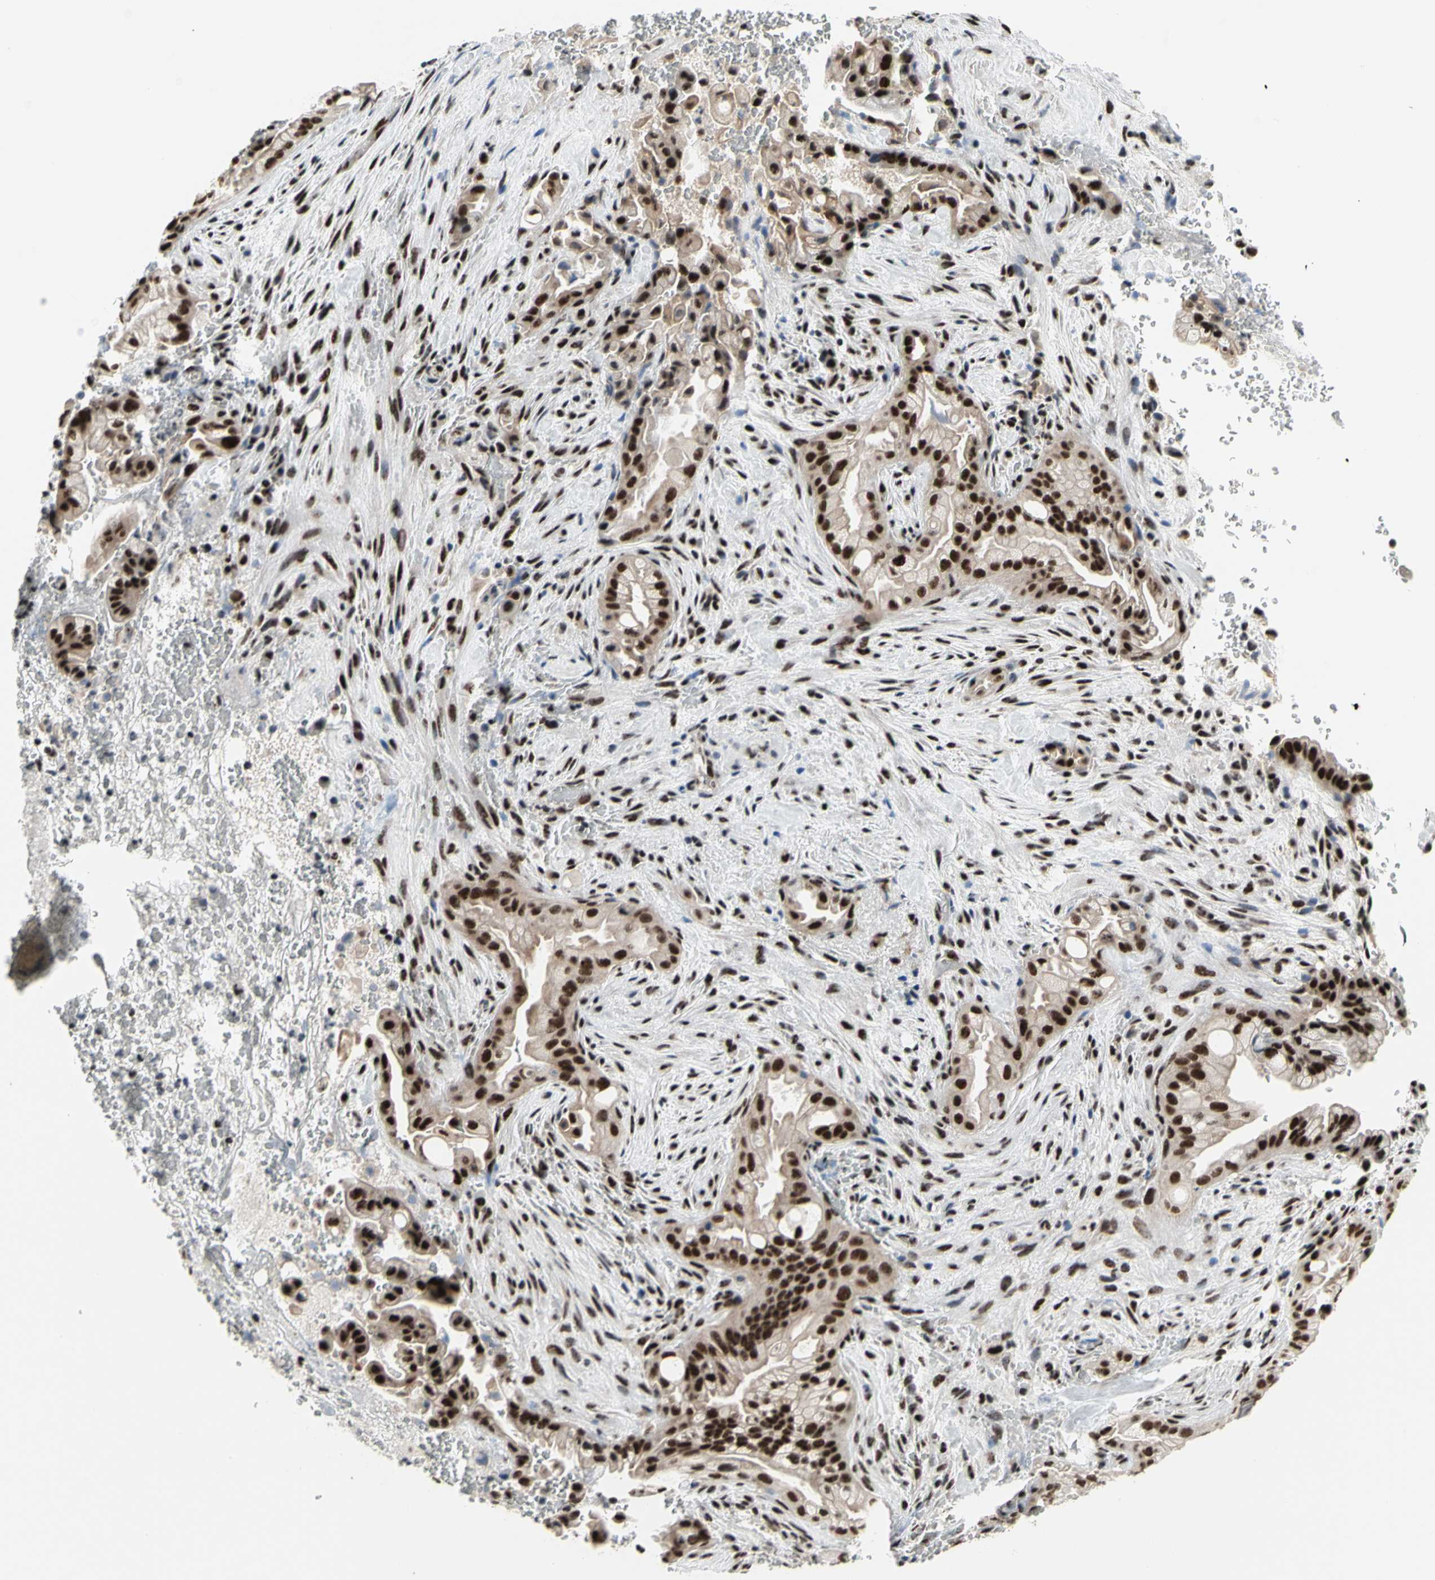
{"staining": {"intensity": "strong", "quantity": ">75%", "location": "nuclear"}, "tissue": "liver cancer", "cell_type": "Tumor cells", "image_type": "cancer", "snomed": [{"axis": "morphology", "description": "Cholangiocarcinoma"}, {"axis": "topography", "description": "Liver"}], "caption": "The image shows a brown stain indicating the presence of a protein in the nuclear of tumor cells in liver cancer.", "gene": "SRSF11", "patient": {"sex": "female", "age": 68}}